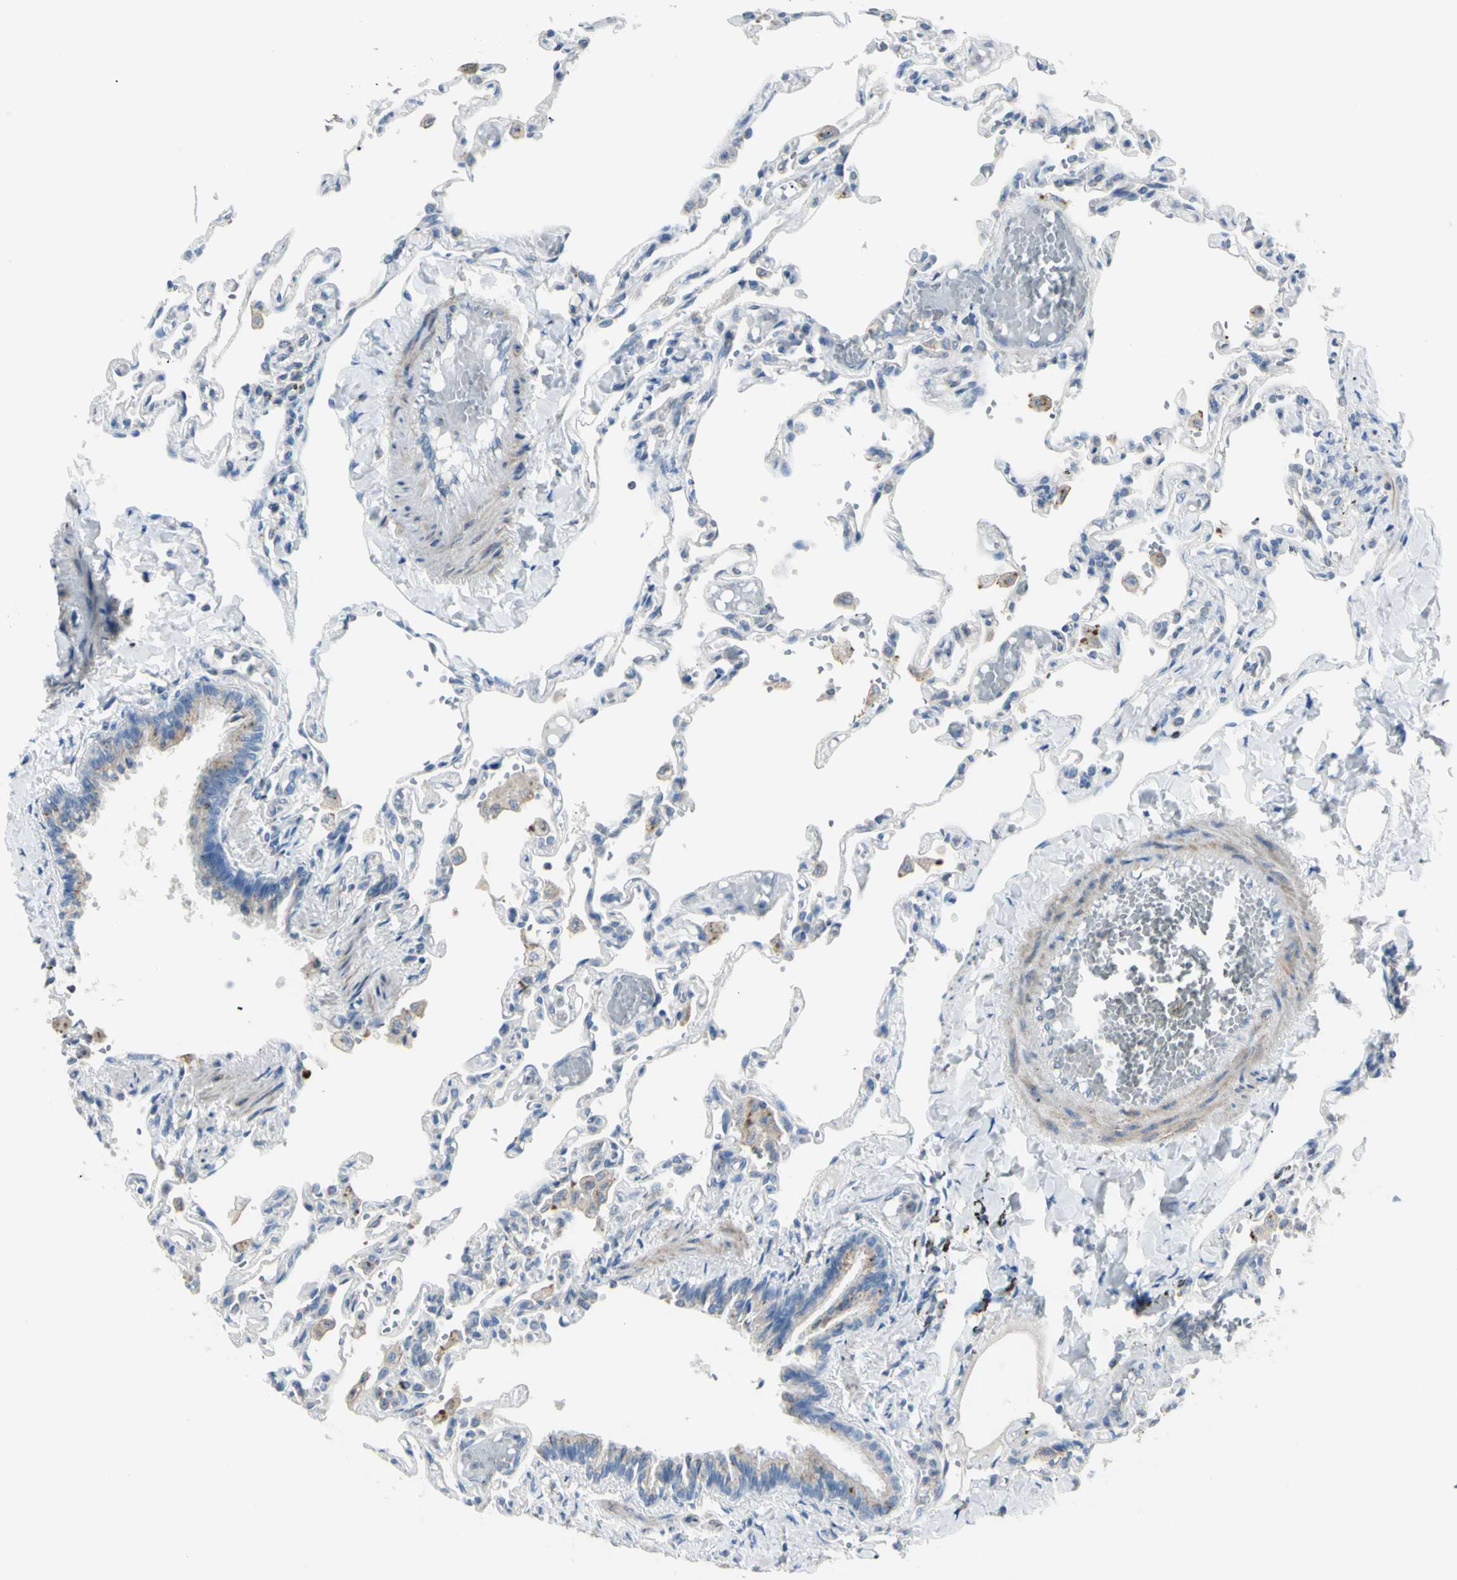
{"staining": {"intensity": "negative", "quantity": "none", "location": "none"}, "tissue": "lung", "cell_type": "Alveolar cells", "image_type": "normal", "snomed": [{"axis": "morphology", "description": "Normal tissue, NOS"}, {"axis": "topography", "description": "Lung"}], "caption": "DAB (3,3'-diaminobenzidine) immunohistochemical staining of normal human lung displays no significant staining in alveolar cells.", "gene": "B4GALT3", "patient": {"sex": "male", "age": 21}}